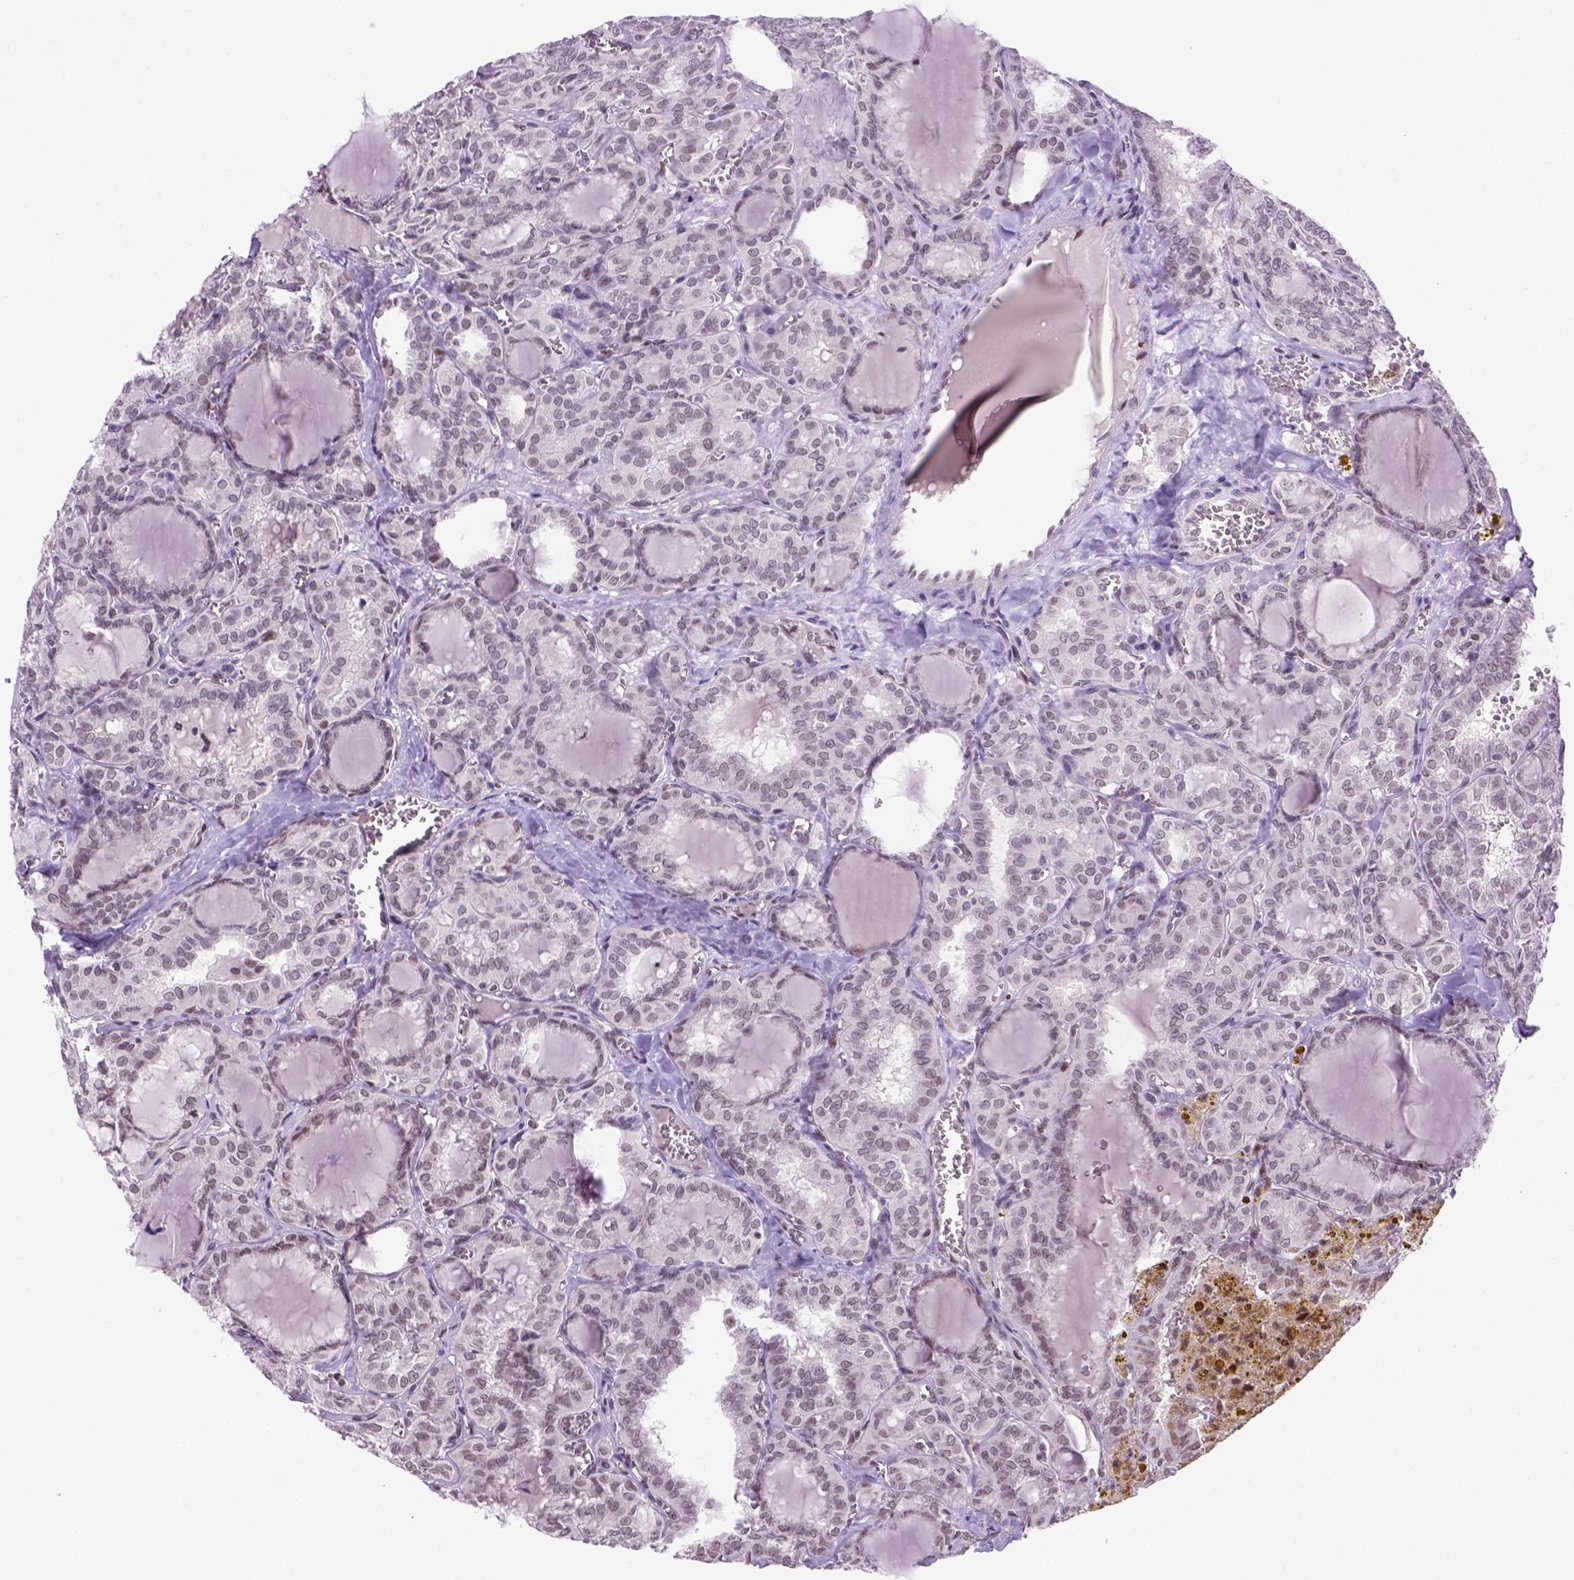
{"staining": {"intensity": "weak", "quantity": "<25%", "location": "nuclear"}, "tissue": "thyroid cancer", "cell_type": "Tumor cells", "image_type": "cancer", "snomed": [{"axis": "morphology", "description": "Papillary adenocarcinoma, NOS"}, {"axis": "topography", "description": "Thyroid gland"}], "caption": "Human thyroid cancer stained for a protein using IHC demonstrates no positivity in tumor cells.", "gene": "TBPL1", "patient": {"sex": "female", "age": 41}}